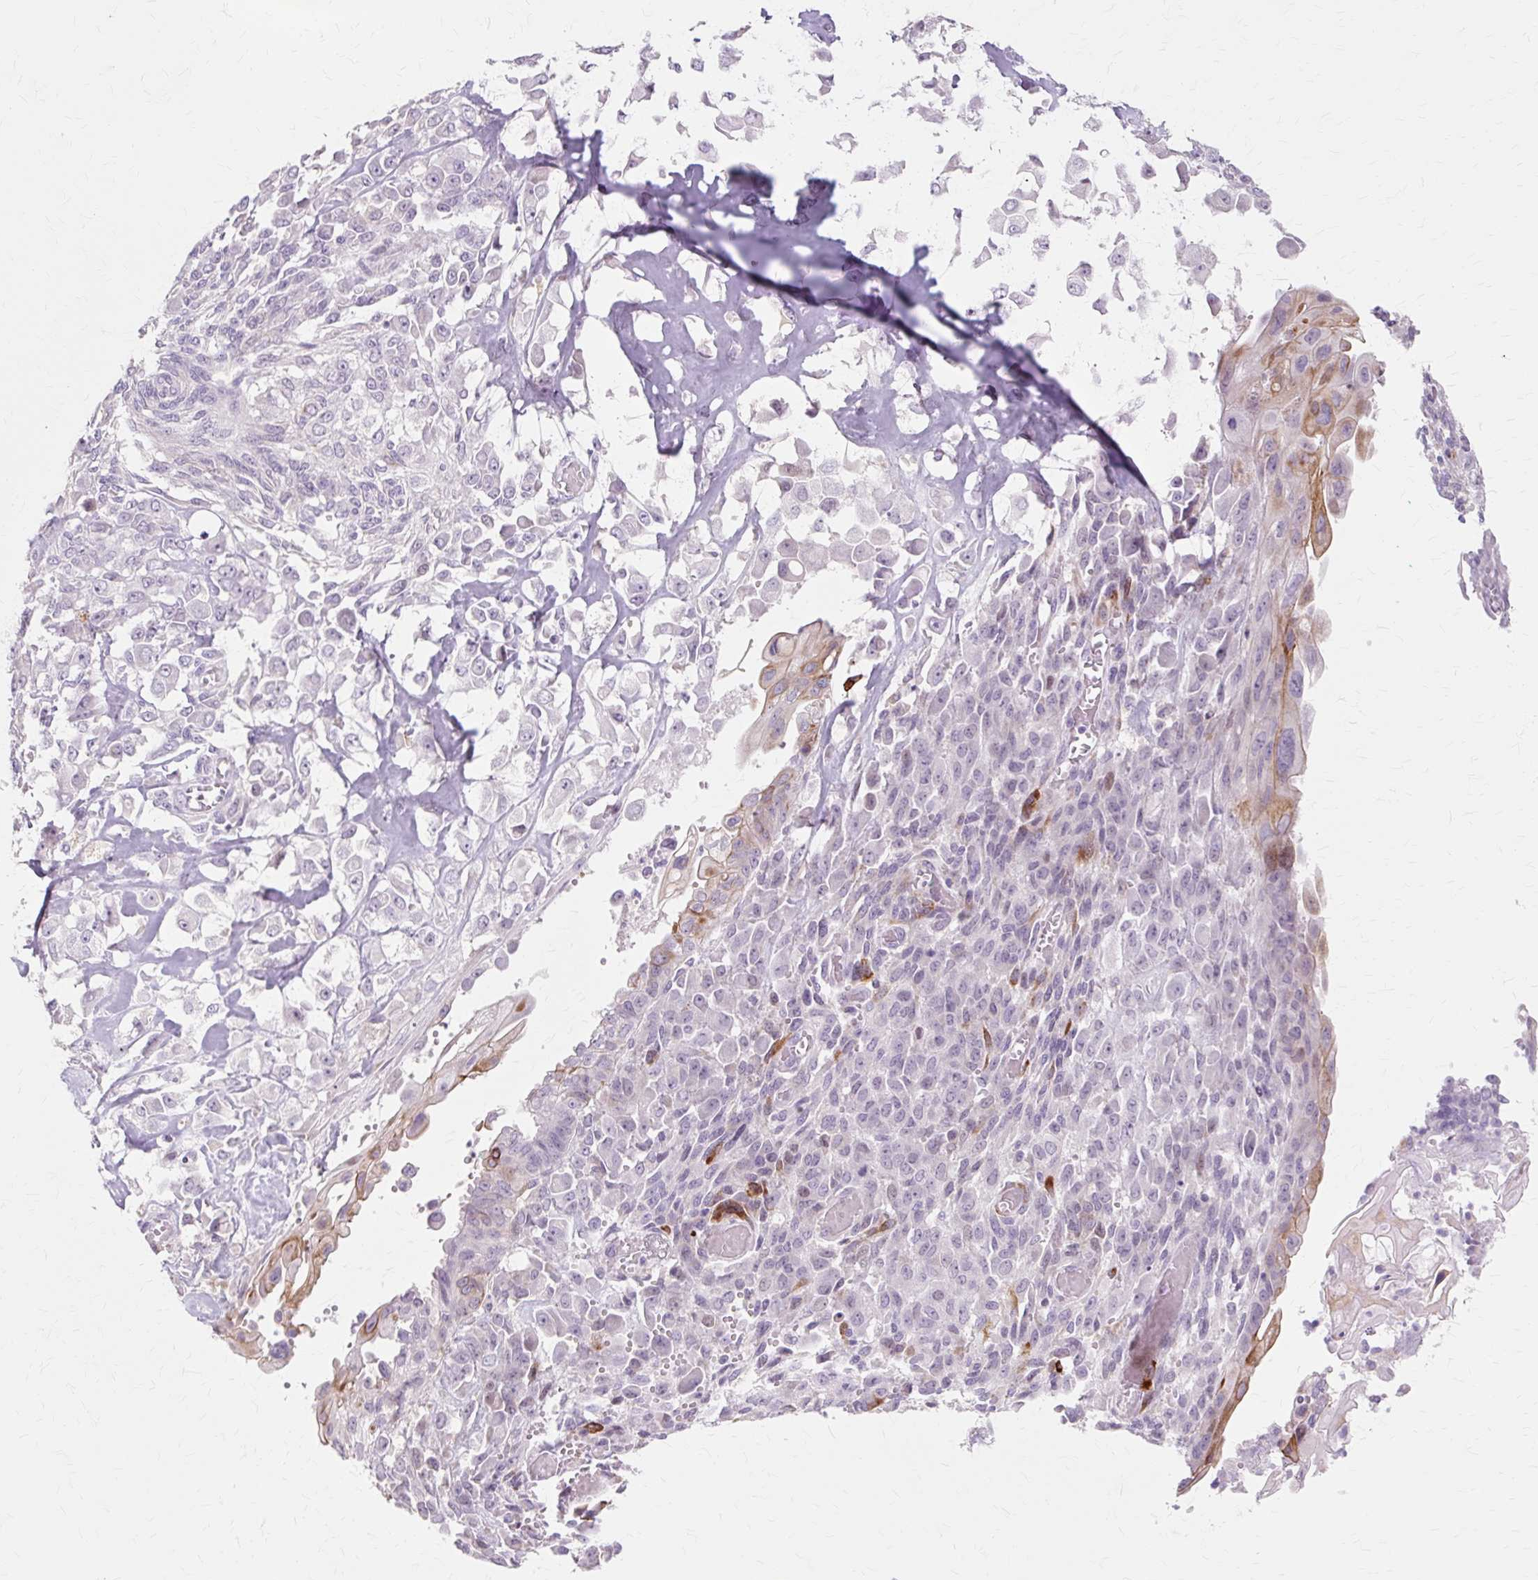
{"staining": {"intensity": "moderate", "quantity": "<25%", "location": "cytoplasmic/membranous"}, "tissue": "endometrial cancer", "cell_type": "Tumor cells", "image_type": "cancer", "snomed": [{"axis": "morphology", "description": "Adenocarcinoma, NOS"}, {"axis": "topography", "description": "Endometrium"}], "caption": "A histopathology image showing moderate cytoplasmic/membranous positivity in about <25% of tumor cells in endometrial cancer, as visualized by brown immunohistochemical staining.", "gene": "IRX2", "patient": {"sex": "female", "age": 32}}